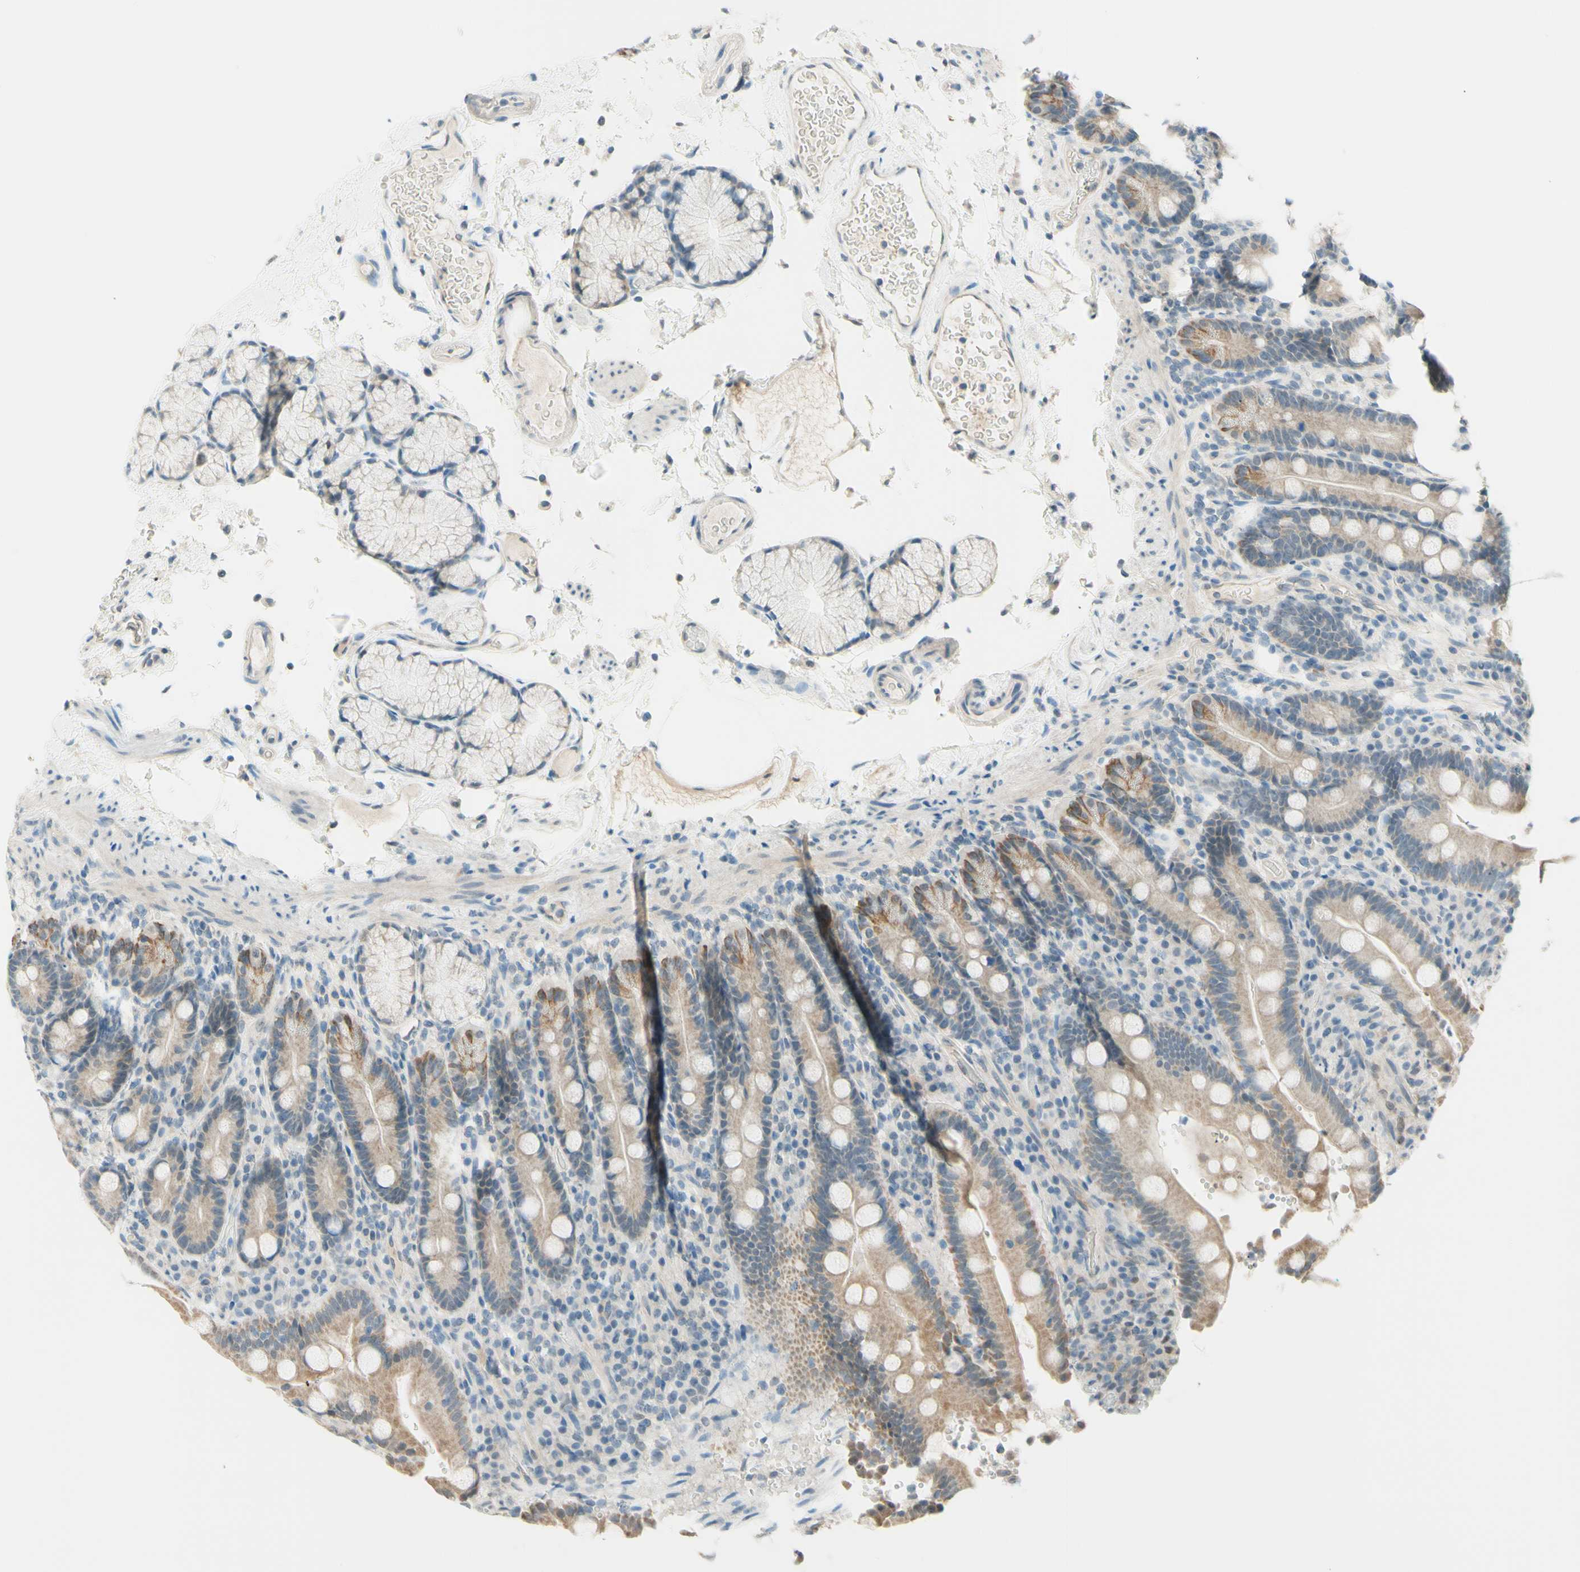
{"staining": {"intensity": "weak", "quantity": "25%-75%", "location": "cytoplasmic/membranous"}, "tissue": "duodenum", "cell_type": "Glandular cells", "image_type": "normal", "snomed": [{"axis": "morphology", "description": "Normal tissue, NOS"}, {"axis": "topography", "description": "Small intestine, NOS"}], "caption": "Immunohistochemical staining of benign duodenum displays low levels of weak cytoplasmic/membranous positivity in approximately 25%-75% of glandular cells.", "gene": "JPH1", "patient": {"sex": "female", "age": 71}}